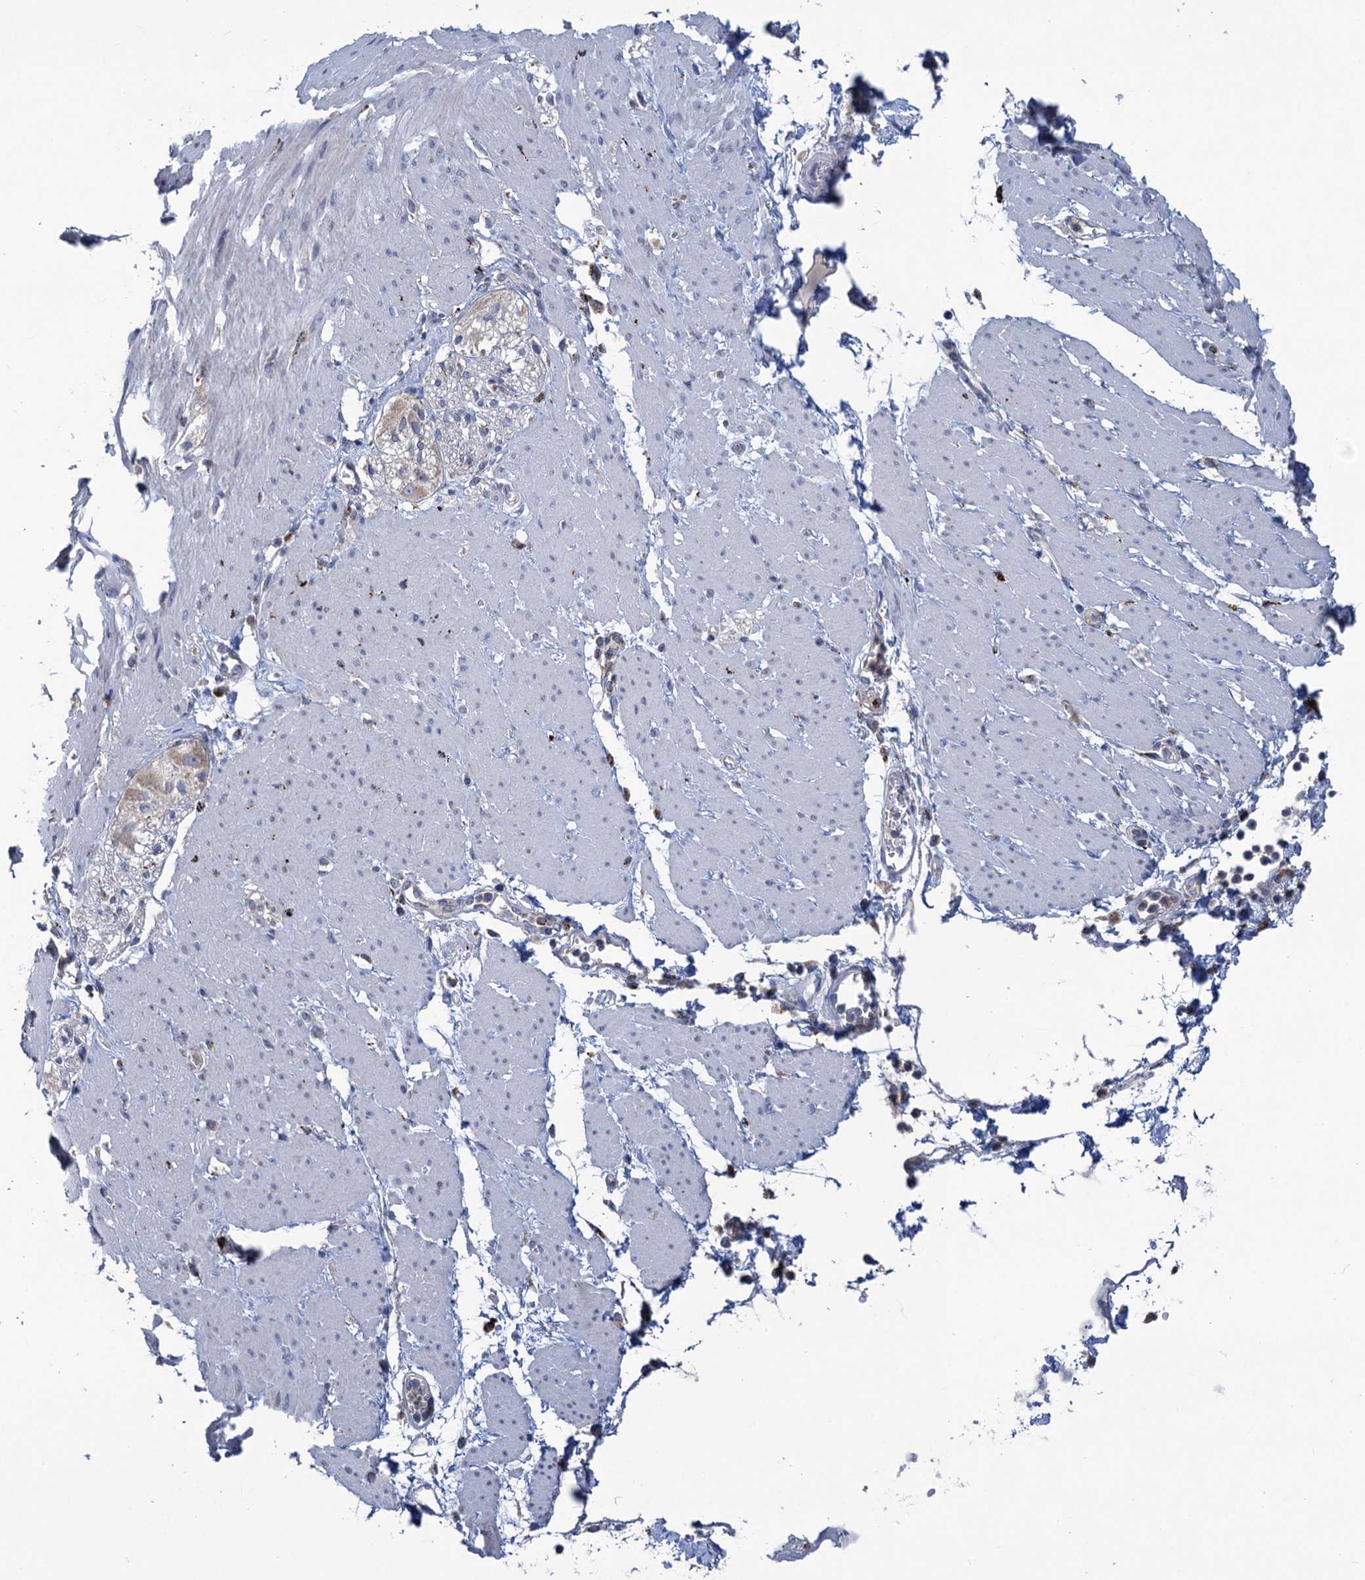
{"staining": {"intensity": "moderate", "quantity": "<25%", "location": "cytoplasmic/membranous"}, "tissue": "adipose tissue", "cell_type": "Adipocytes", "image_type": "normal", "snomed": [{"axis": "morphology", "description": "Normal tissue, NOS"}, {"axis": "morphology", "description": "Adenocarcinoma, NOS"}, {"axis": "topography", "description": "Duodenum"}, {"axis": "topography", "description": "Peripheral nerve tissue"}], "caption": "IHC histopathology image of normal human adipose tissue stained for a protein (brown), which displays low levels of moderate cytoplasmic/membranous staining in about <25% of adipocytes.", "gene": "ANKS3", "patient": {"sex": "female", "age": 60}}